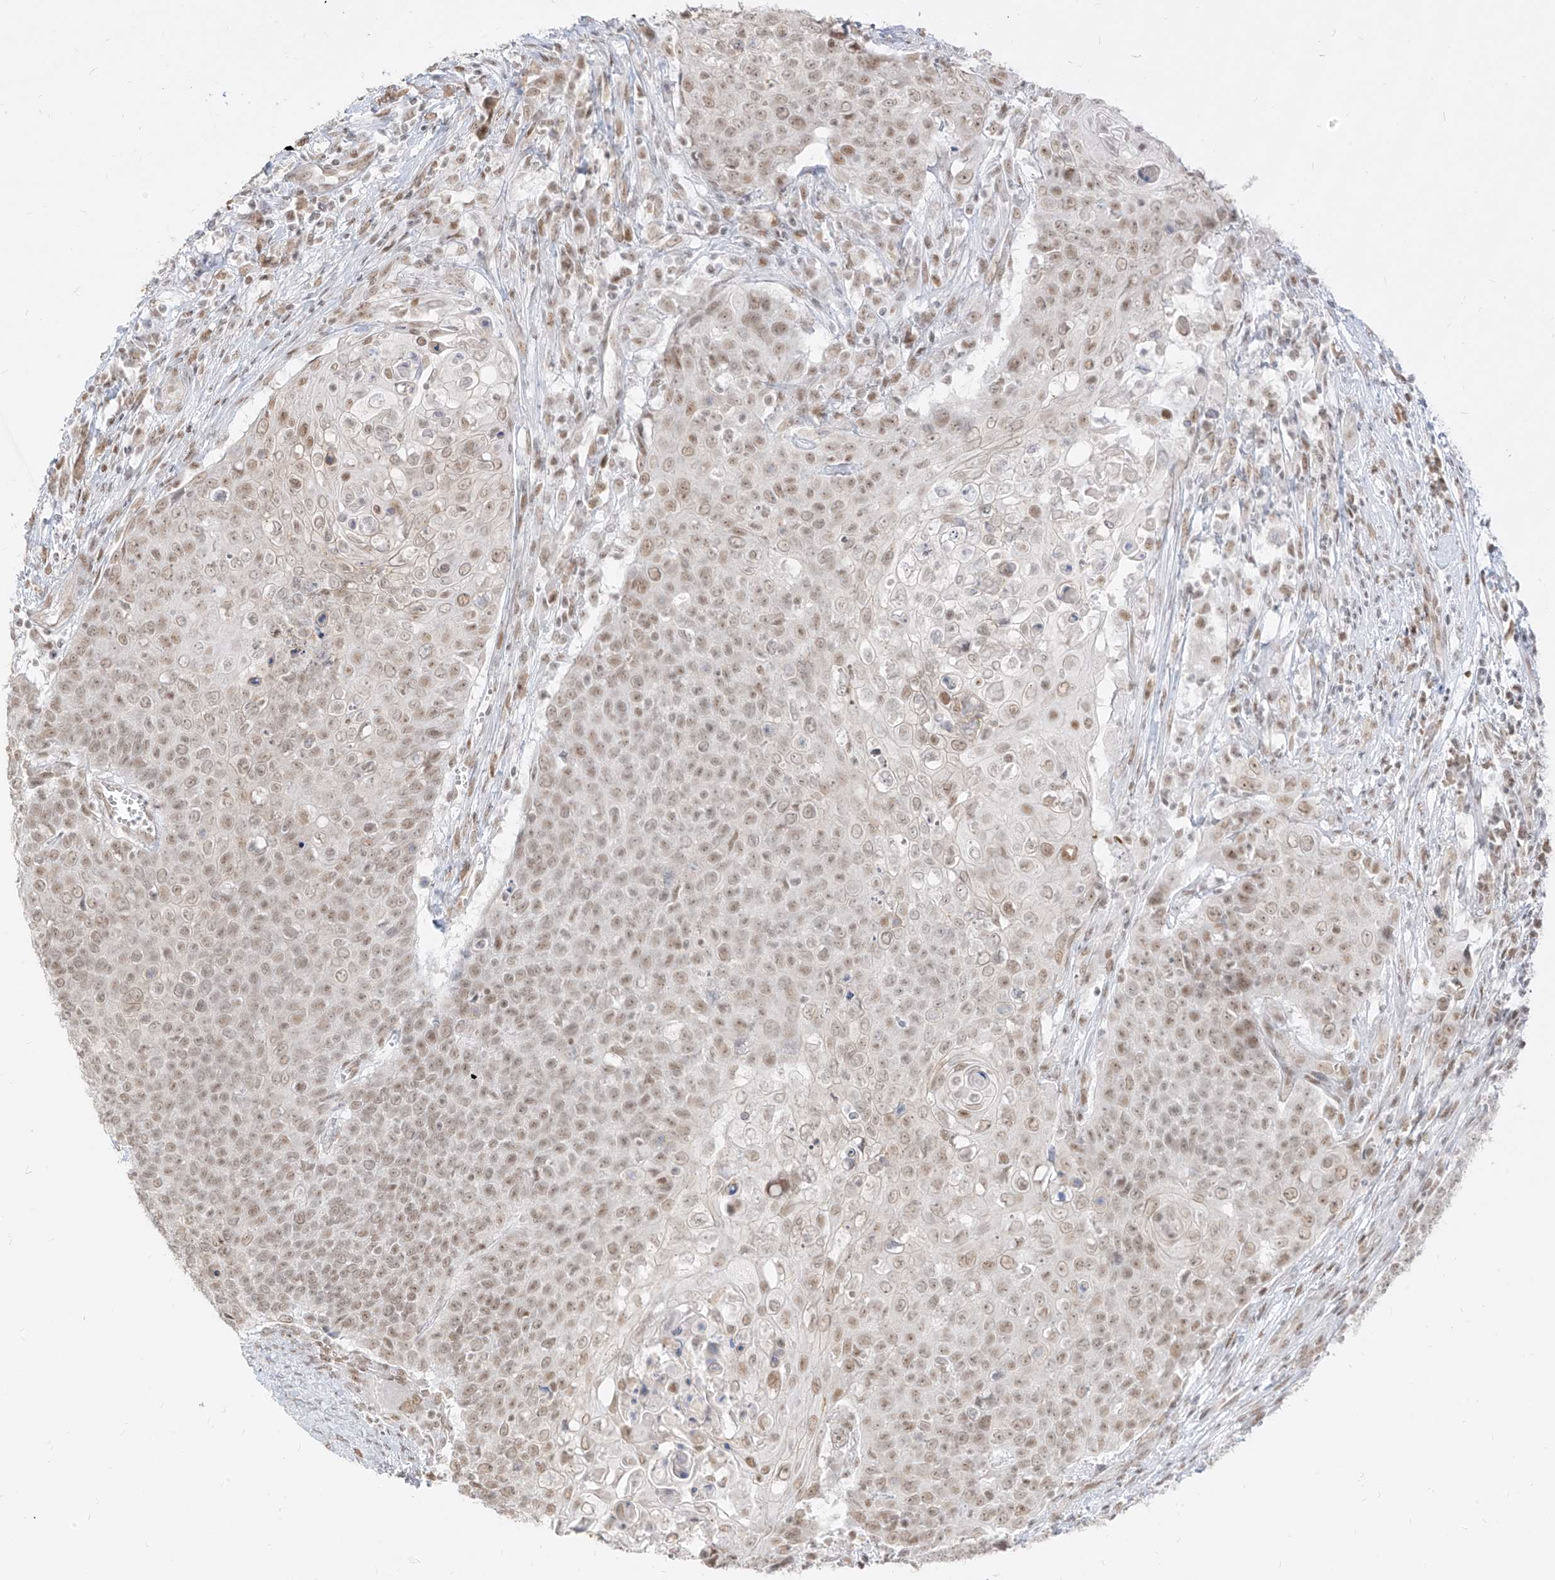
{"staining": {"intensity": "moderate", "quantity": "25%-75%", "location": "nuclear"}, "tissue": "cervical cancer", "cell_type": "Tumor cells", "image_type": "cancer", "snomed": [{"axis": "morphology", "description": "Squamous cell carcinoma, NOS"}, {"axis": "topography", "description": "Cervix"}], "caption": "An IHC image of neoplastic tissue is shown. Protein staining in brown highlights moderate nuclear positivity in cervical cancer within tumor cells.", "gene": "SUPT5H", "patient": {"sex": "female", "age": 39}}